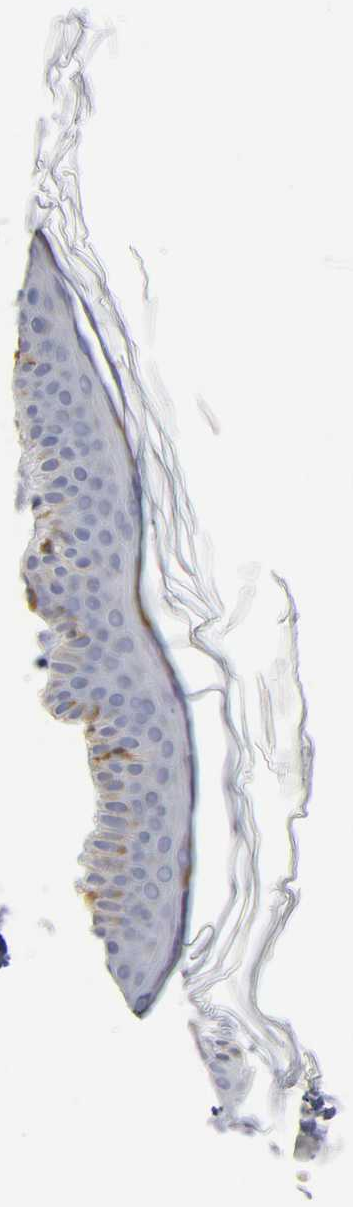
{"staining": {"intensity": "negative", "quantity": "none", "location": "none"}, "tissue": "skin", "cell_type": "Fibroblasts", "image_type": "normal", "snomed": [{"axis": "morphology", "description": "Normal tissue, NOS"}, {"axis": "topography", "description": "Skin"}], "caption": "Fibroblasts are negative for brown protein staining in normal skin. (Brightfield microscopy of DAB (3,3'-diaminobenzidine) immunohistochemistry (IHC) at high magnification).", "gene": "CAPN10", "patient": {"sex": "female", "age": 56}}